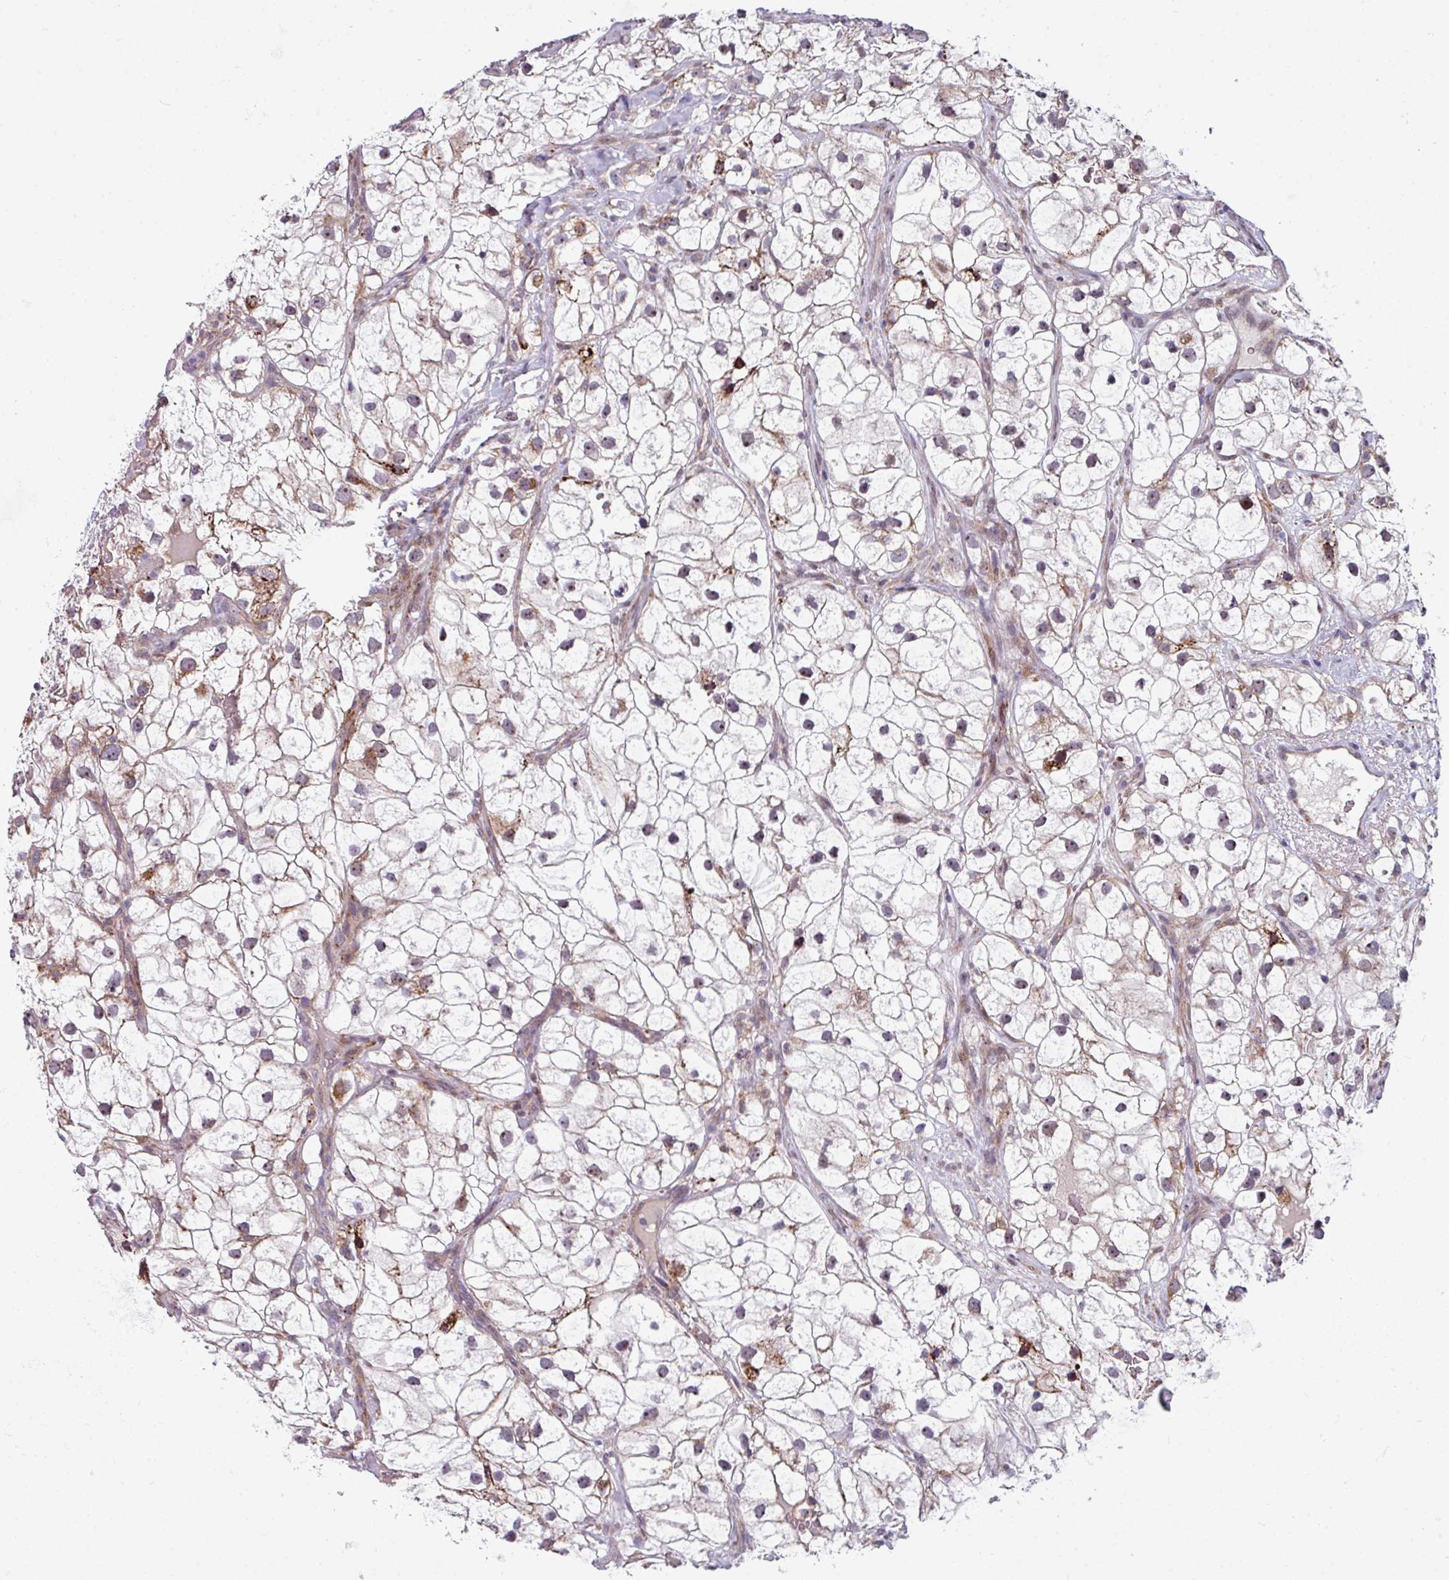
{"staining": {"intensity": "weak", "quantity": "25%-75%", "location": "cytoplasmic/membranous"}, "tissue": "renal cancer", "cell_type": "Tumor cells", "image_type": "cancer", "snomed": [{"axis": "morphology", "description": "Adenocarcinoma, NOS"}, {"axis": "topography", "description": "Kidney"}], "caption": "The histopathology image exhibits staining of adenocarcinoma (renal), revealing weak cytoplasmic/membranous protein positivity (brown color) within tumor cells.", "gene": "BMS1", "patient": {"sex": "male", "age": 59}}